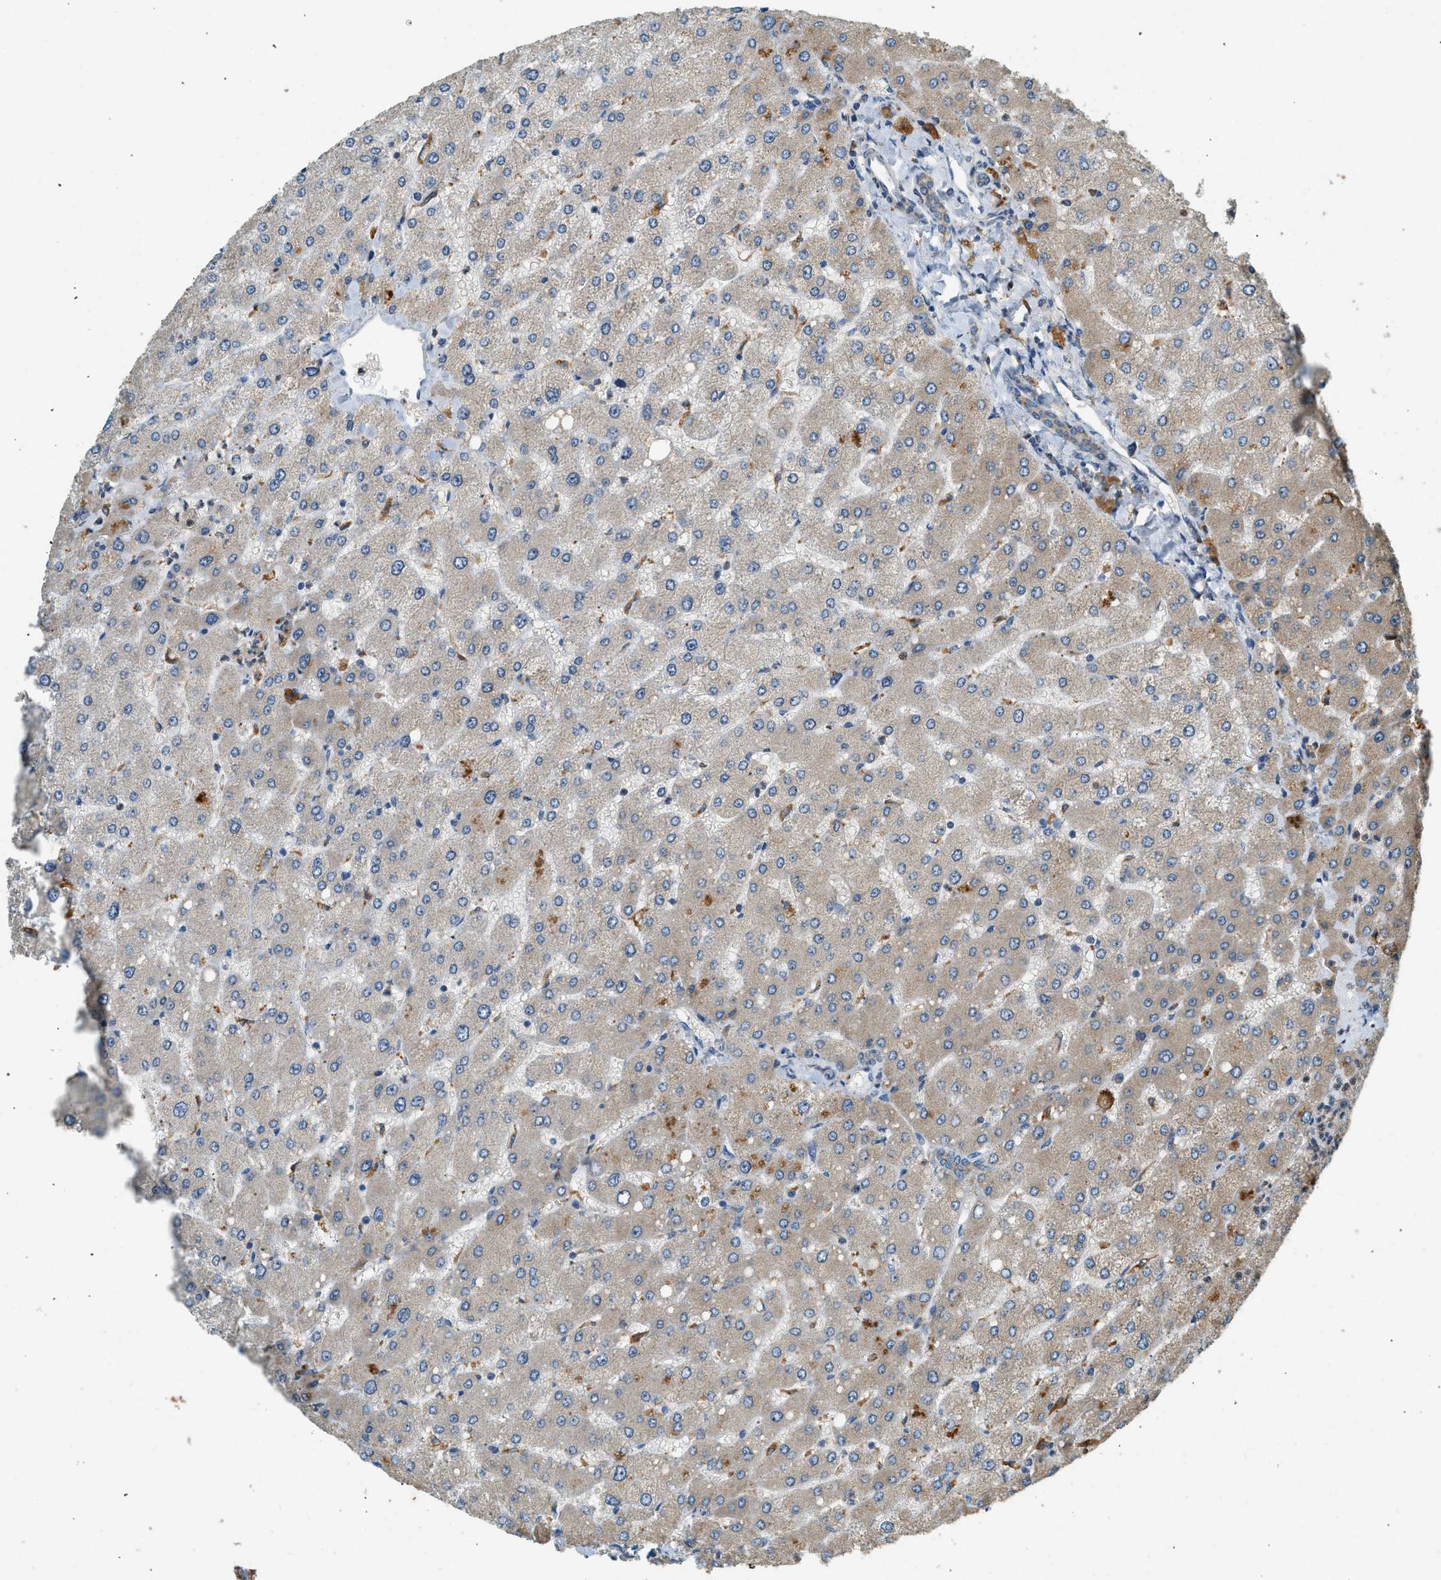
{"staining": {"intensity": "weak", "quantity": ">75%", "location": "cytoplasmic/membranous"}, "tissue": "liver", "cell_type": "Cholangiocytes", "image_type": "normal", "snomed": [{"axis": "morphology", "description": "Normal tissue, NOS"}, {"axis": "topography", "description": "Liver"}], "caption": "Liver stained for a protein demonstrates weak cytoplasmic/membranous positivity in cholangiocytes. Using DAB (brown) and hematoxylin (blue) stains, captured at high magnification using brightfield microscopy.", "gene": "CTSB", "patient": {"sex": "male", "age": 55}}